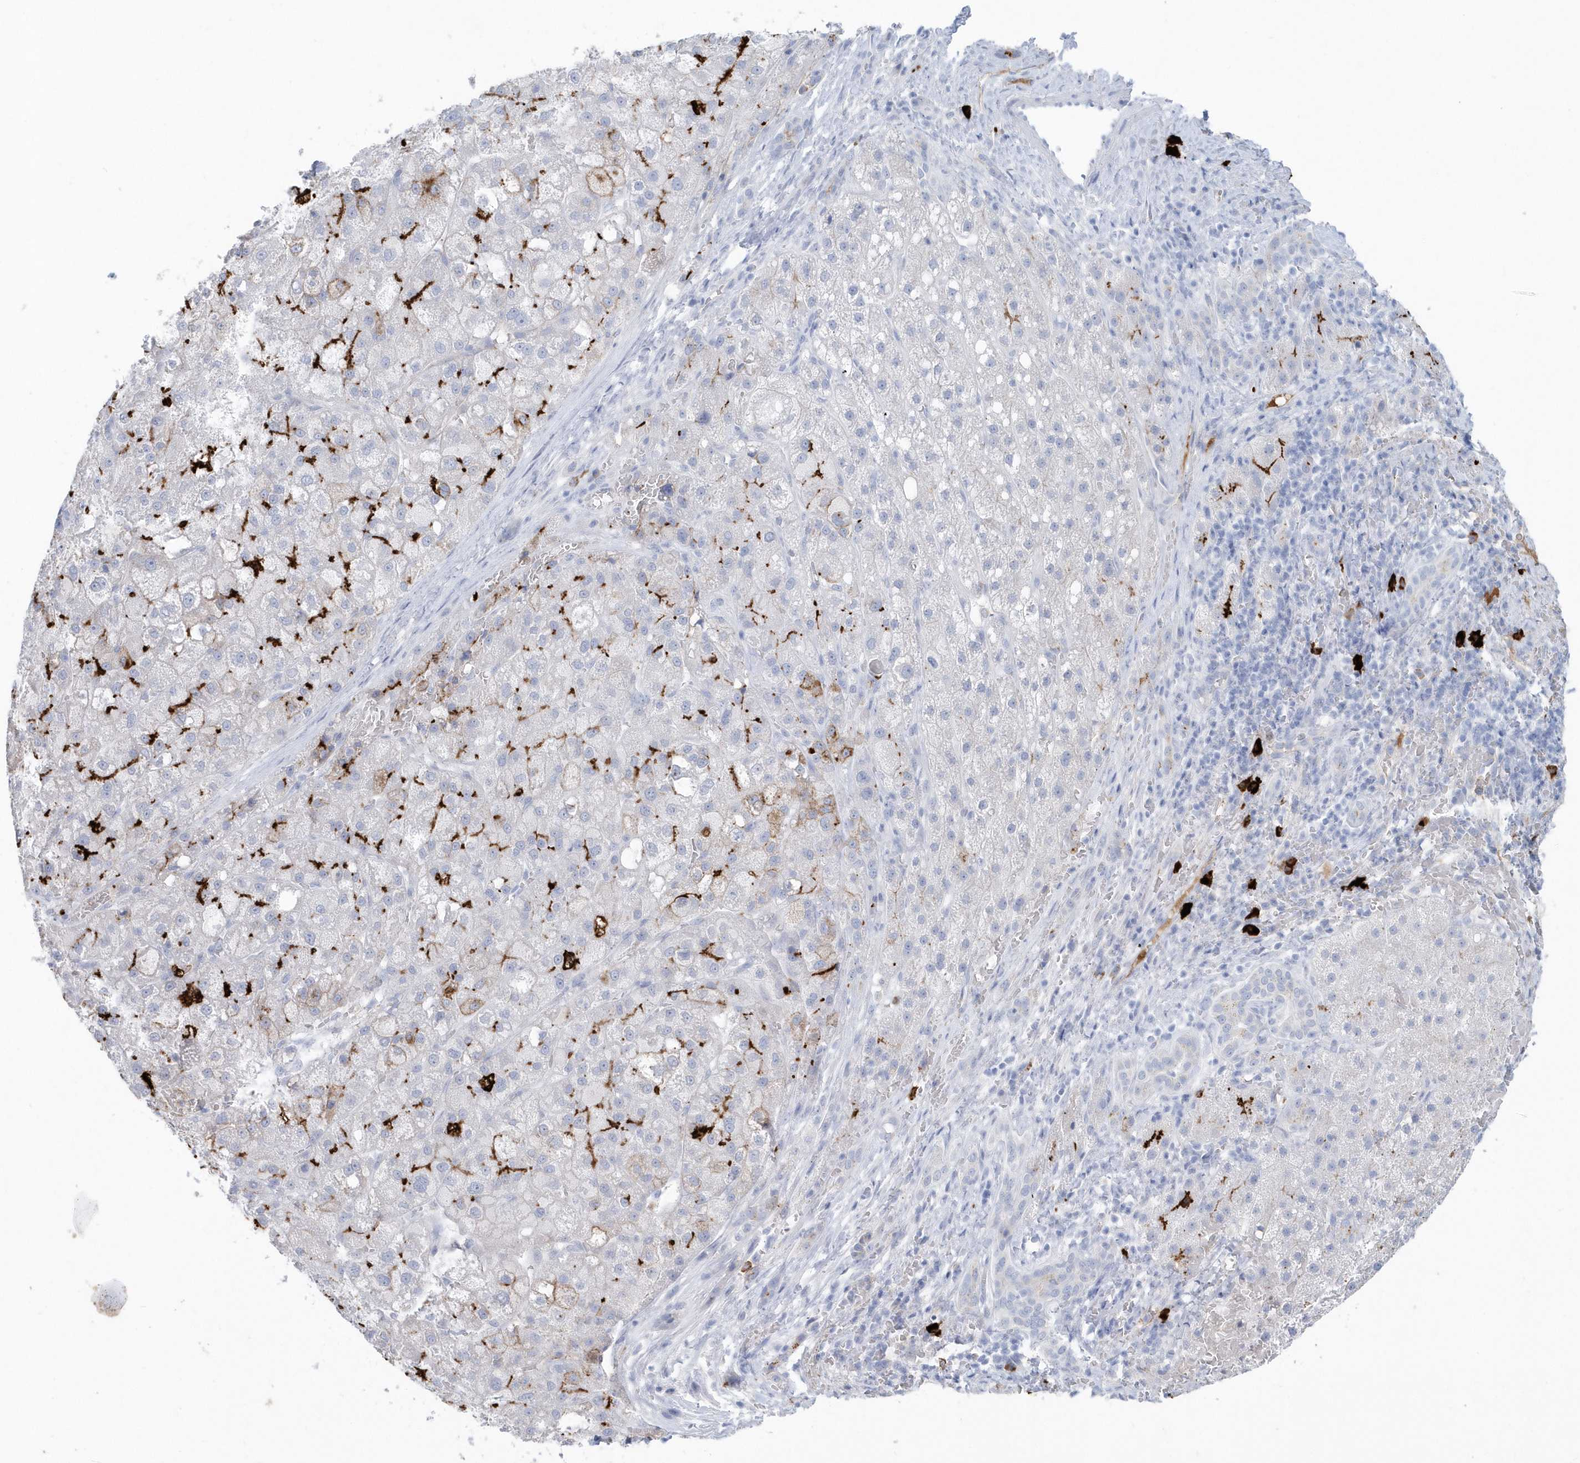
{"staining": {"intensity": "strong", "quantity": "<25%", "location": "cytoplasmic/membranous"}, "tissue": "liver cancer", "cell_type": "Tumor cells", "image_type": "cancer", "snomed": [{"axis": "morphology", "description": "Carcinoma, Hepatocellular, NOS"}, {"axis": "topography", "description": "Liver"}], "caption": "A high-resolution image shows immunohistochemistry staining of liver hepatocellular carcinoma, which demonstrates strong cytoplasmic/membranous expression in approximately <25% of tumor cells. (Brightfield microscopy of DAB IHC at high magnification).", "gene": "JCHAIN", "patient": {"sex": "male", "age": 57}}